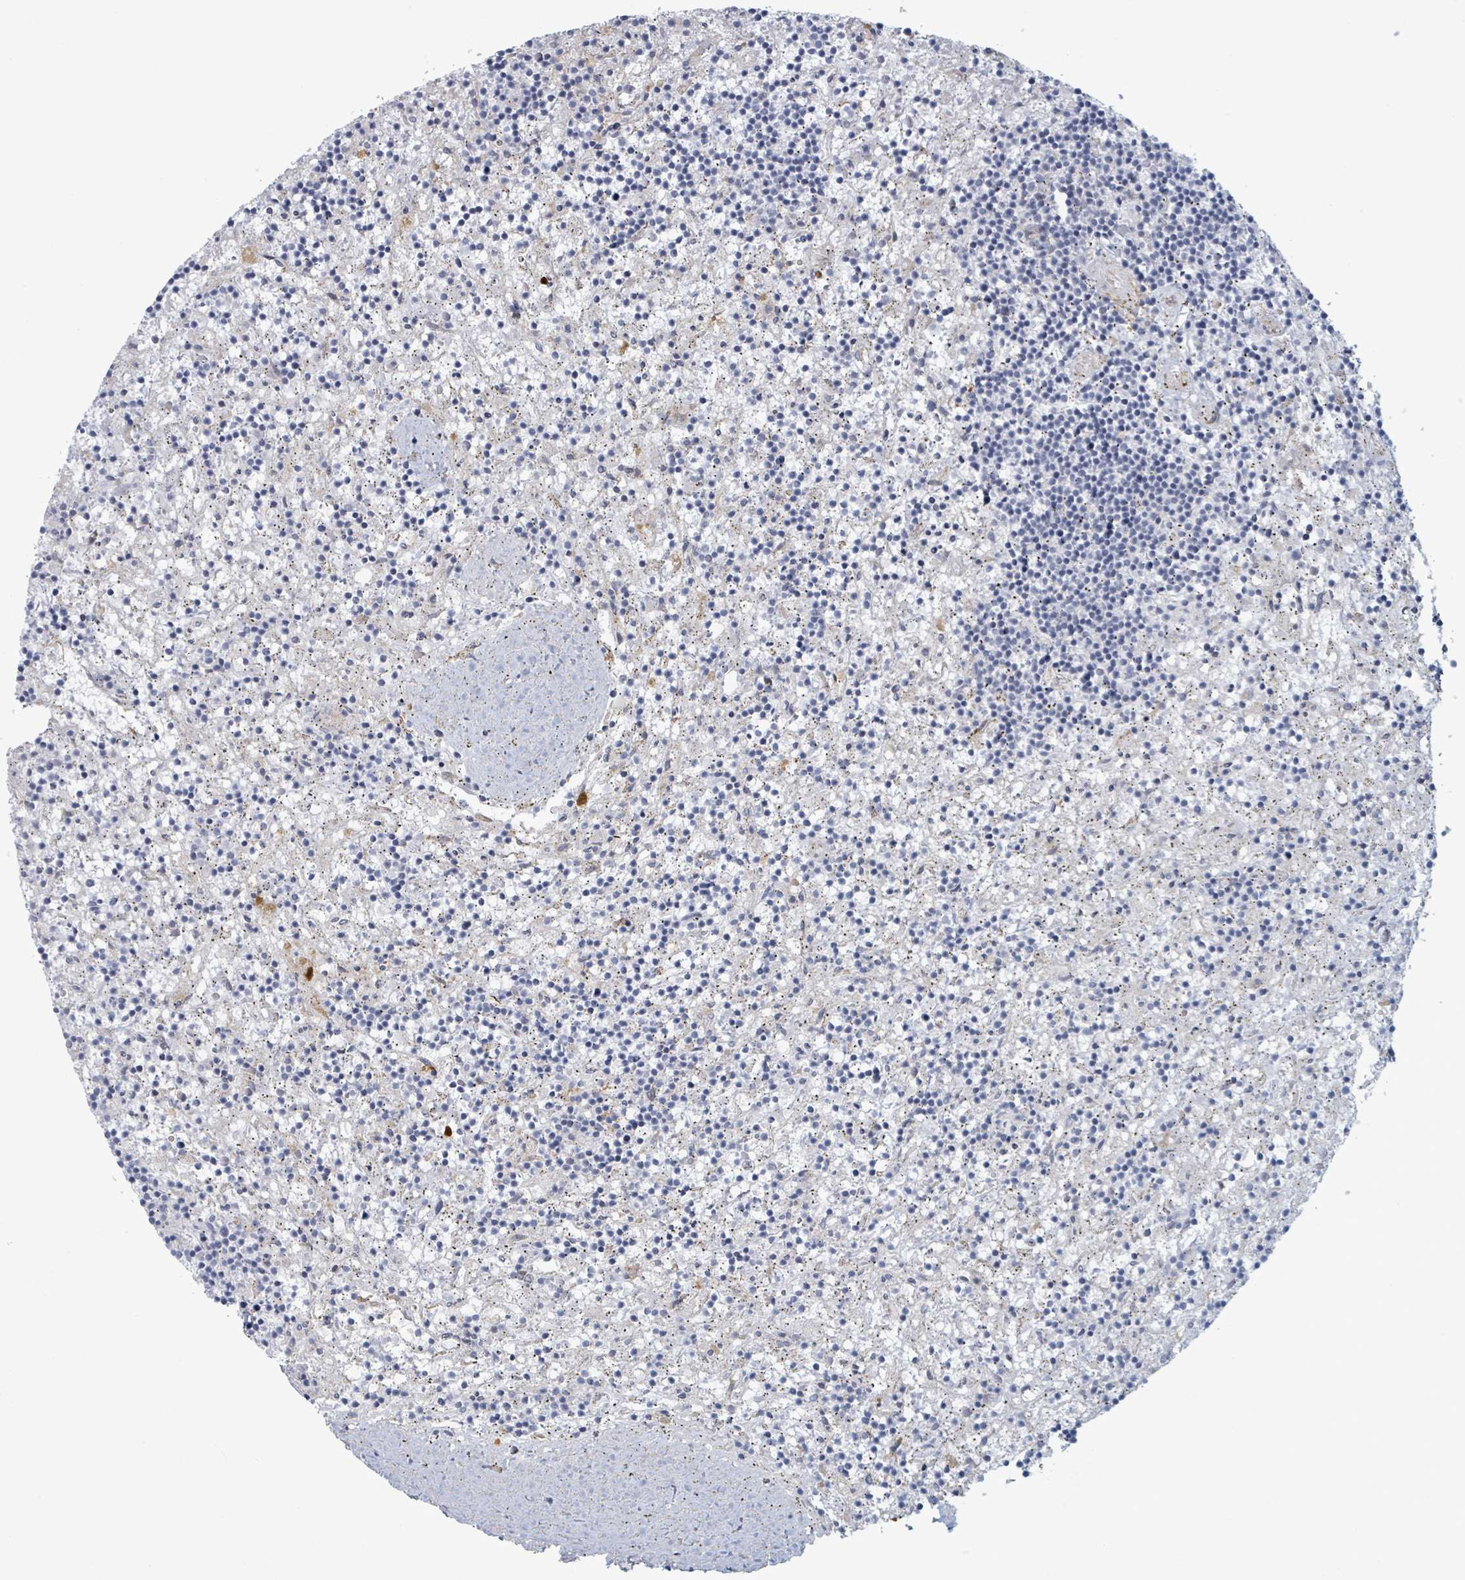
{"staining": {"intensity": "negative", "quantity": "none", "location": "none"}, "tissue": "lymphoma", "cell_type": "Tumor cells", "image_type": "cancer", "snomed": [{"axis": "morphology", "description": "Malignant lymphoma, non-Hodgkin's type, Low grade"}, {"axis": "topography", "description": "Spleen"}], "caption": "The micrograph shows no significant expression in tumor cells of lymphoma.", "gene": "COL13A1", "patient": {"sex": "male", "age": 76}}